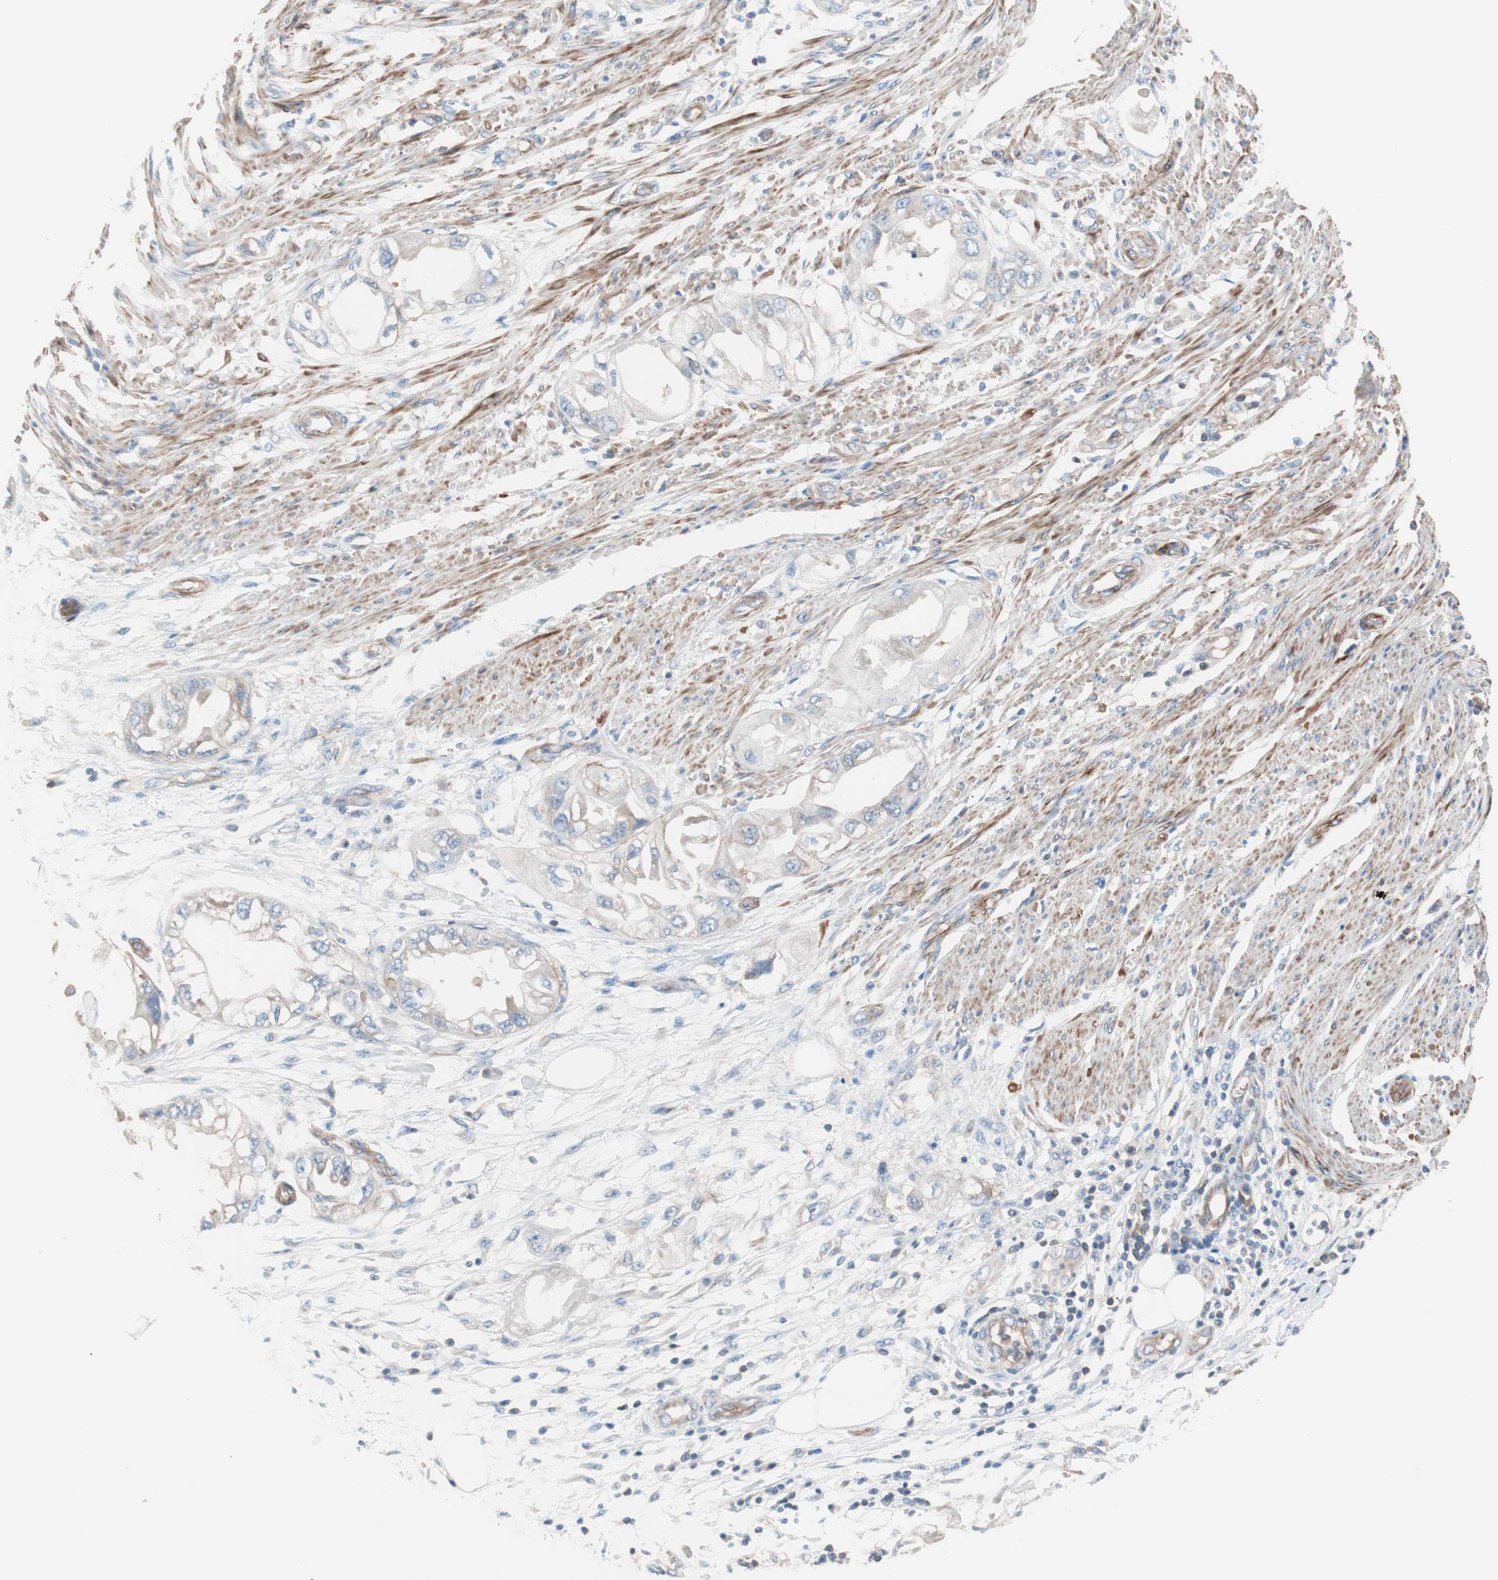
{"staining": {"intensity": "weak", "quantity": "<25%", "location": "cytoplasmic/membranous"}, "tissue": "endometrial cancer", "cell_type": "Tumor cells", "image_type": "cancer", "snomed": [{"axis": "morphology", "description": "Adenocarcinoma, NOS"}, {"axis": "topography", "description": "Endometrium"}], "caption": "Adenocarcinoma (endometrial) stained for a protein using immunohistochemistry reveals no expression tumor cells.", "gene": "GPR160", "patient": {"sex": "female", "age": 67}}